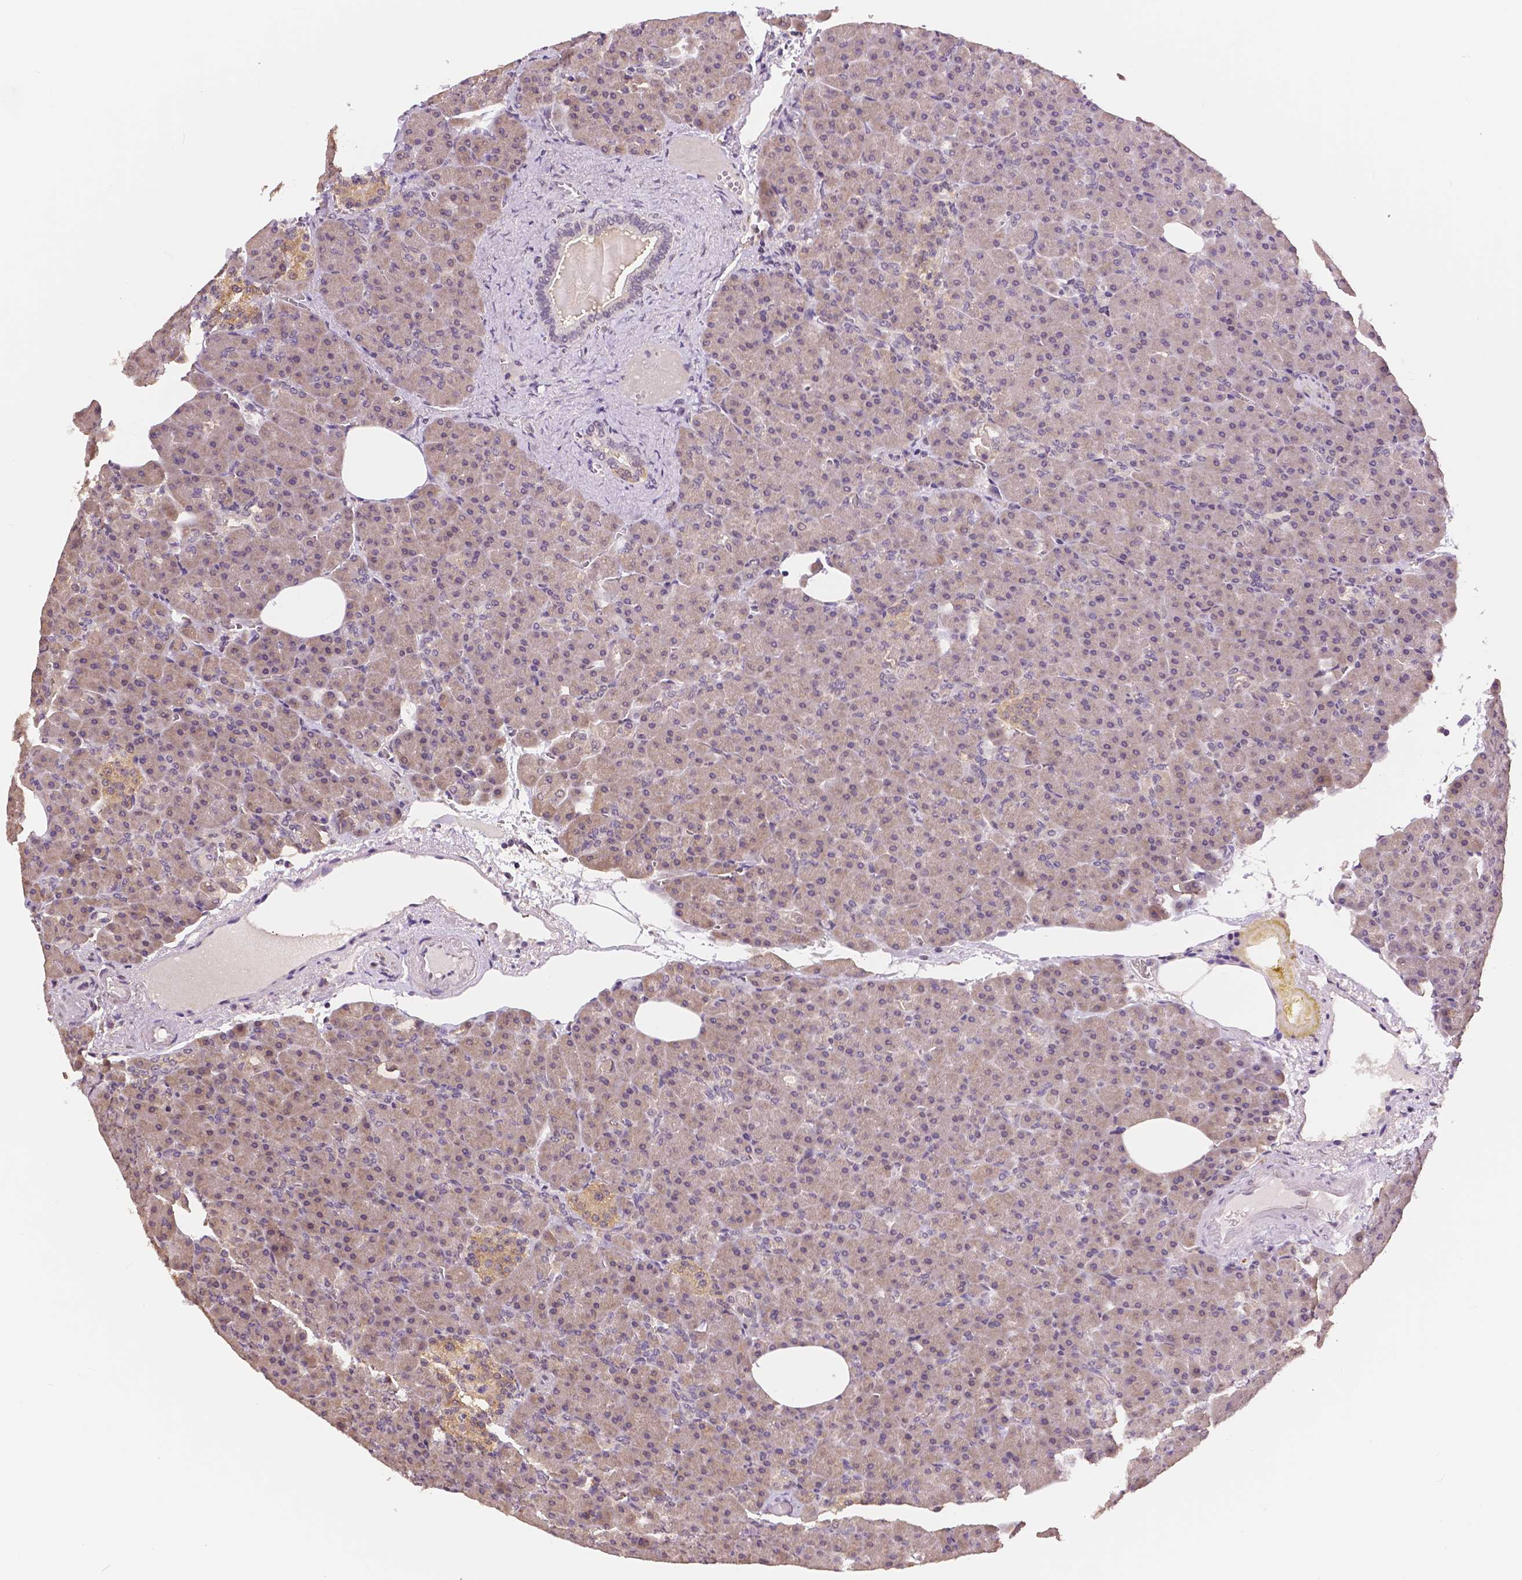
{"staining": {"intensity": "weak", "quantity": "<25%", "location": "cytoplasmic/membranous"}, "tissue": "pancreas", "cell_type": "Exocrine glandular cells", "image_type": "normal", "snomed": [{"axis": "morphology", "description": "Normal tissue, NOS"}, {"axis": "topography", "description": "Pancreas"}], "caption": "Exocrine glandular cells show no significant positivity in unremarkable pancreas. Nuclei are stained in blue.", "gene": "MAP1LC3B", "patient": {"sex": "female", "age": 74}}